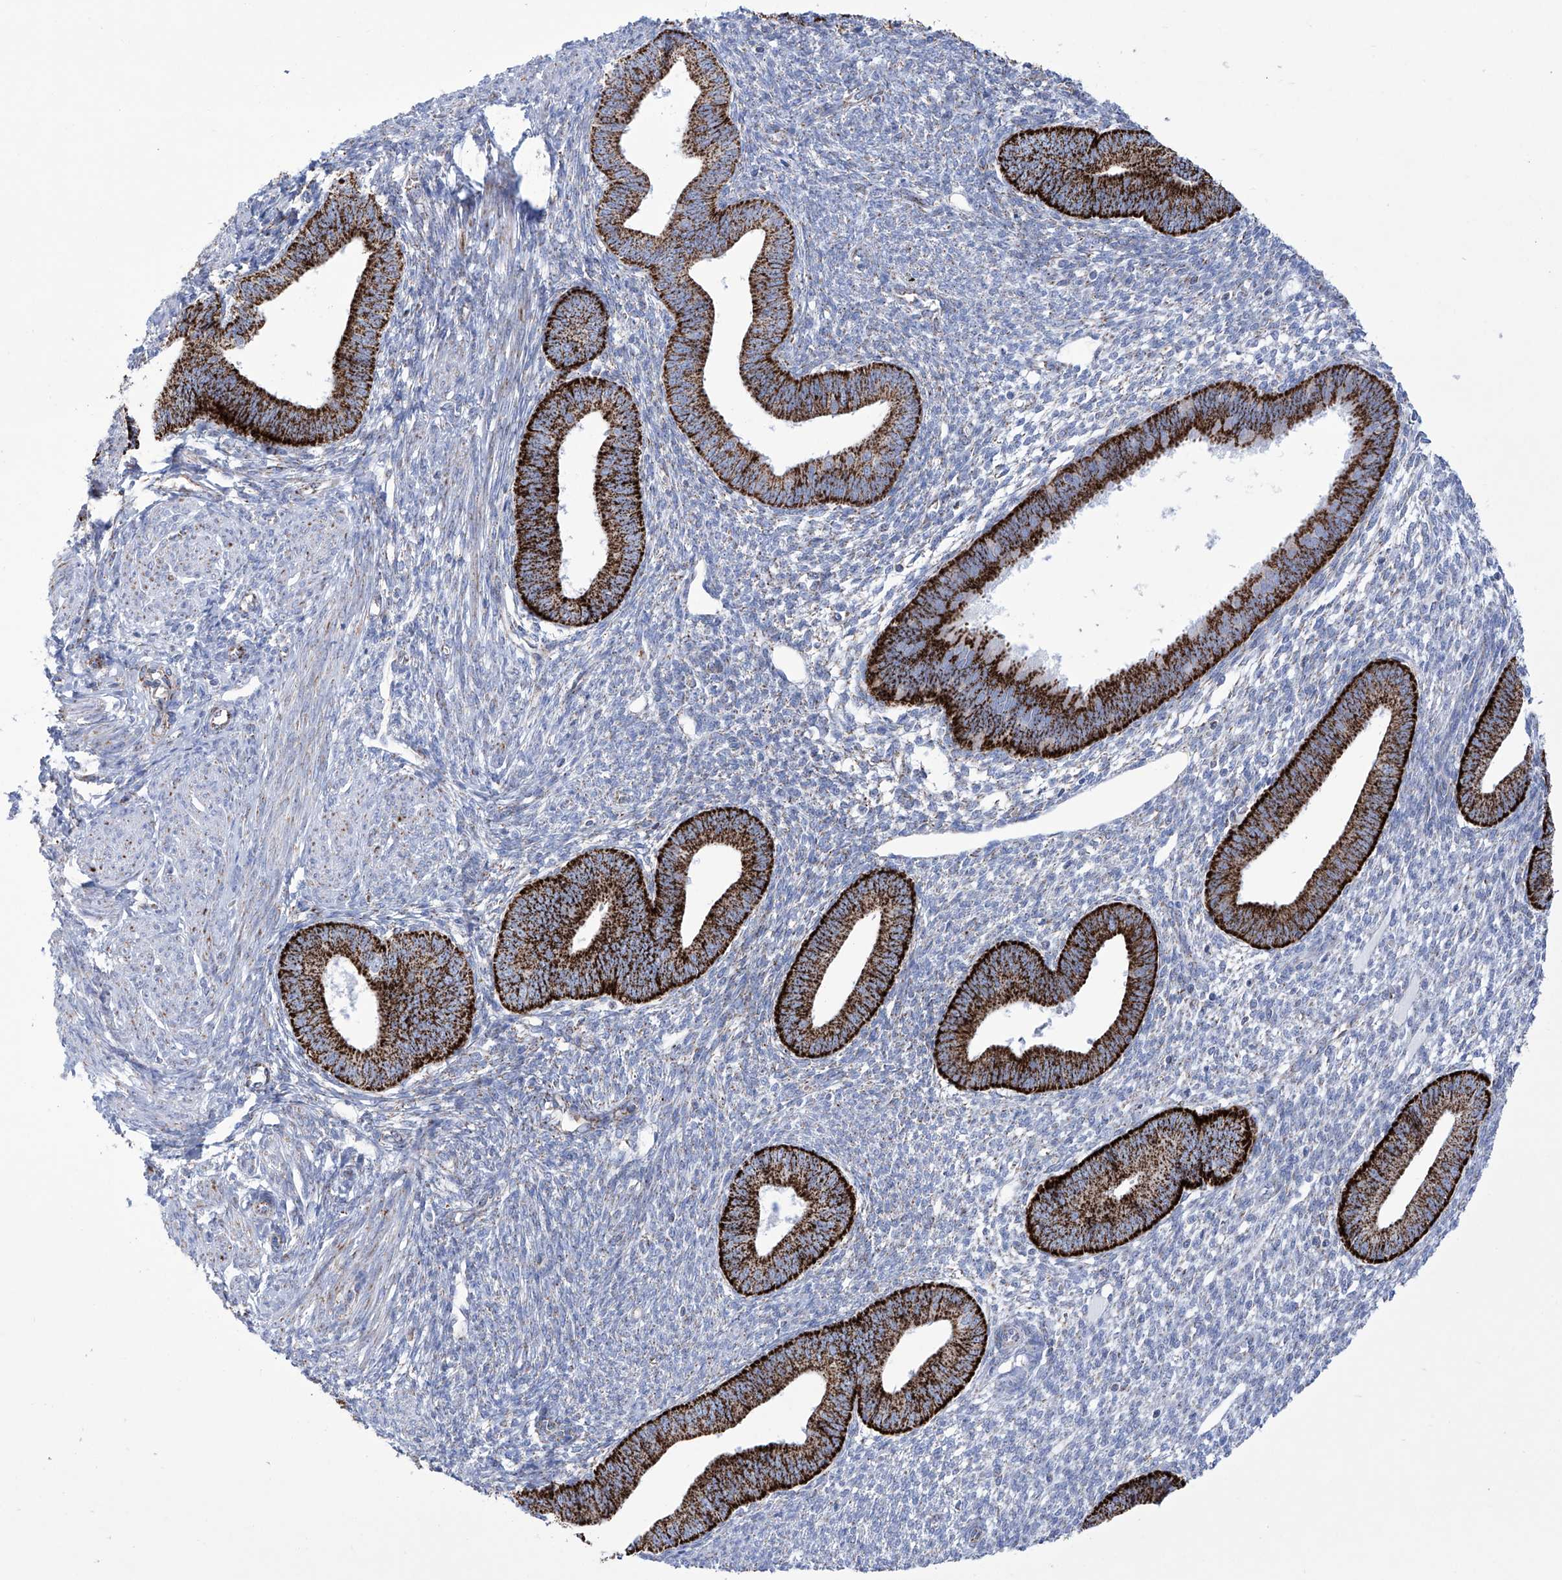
{"staining": {"intensity": "negative", "quantity": "none", "location": "none"}, "tissue": "endometrium", "cell_type": "Cells in endometrial stroma", "image_type": "normal", "snomed": [{"axis": "morphology", "description": "Normal tissue, NOS"}, {"axis": "topography", "description": "Endometrium"}], "caption": "The image reveals no staining of cells in endometrial stroma in normal endometrium.", "gene": "ALDH6A1", "patient": {"sex": "female", "age": 46}}